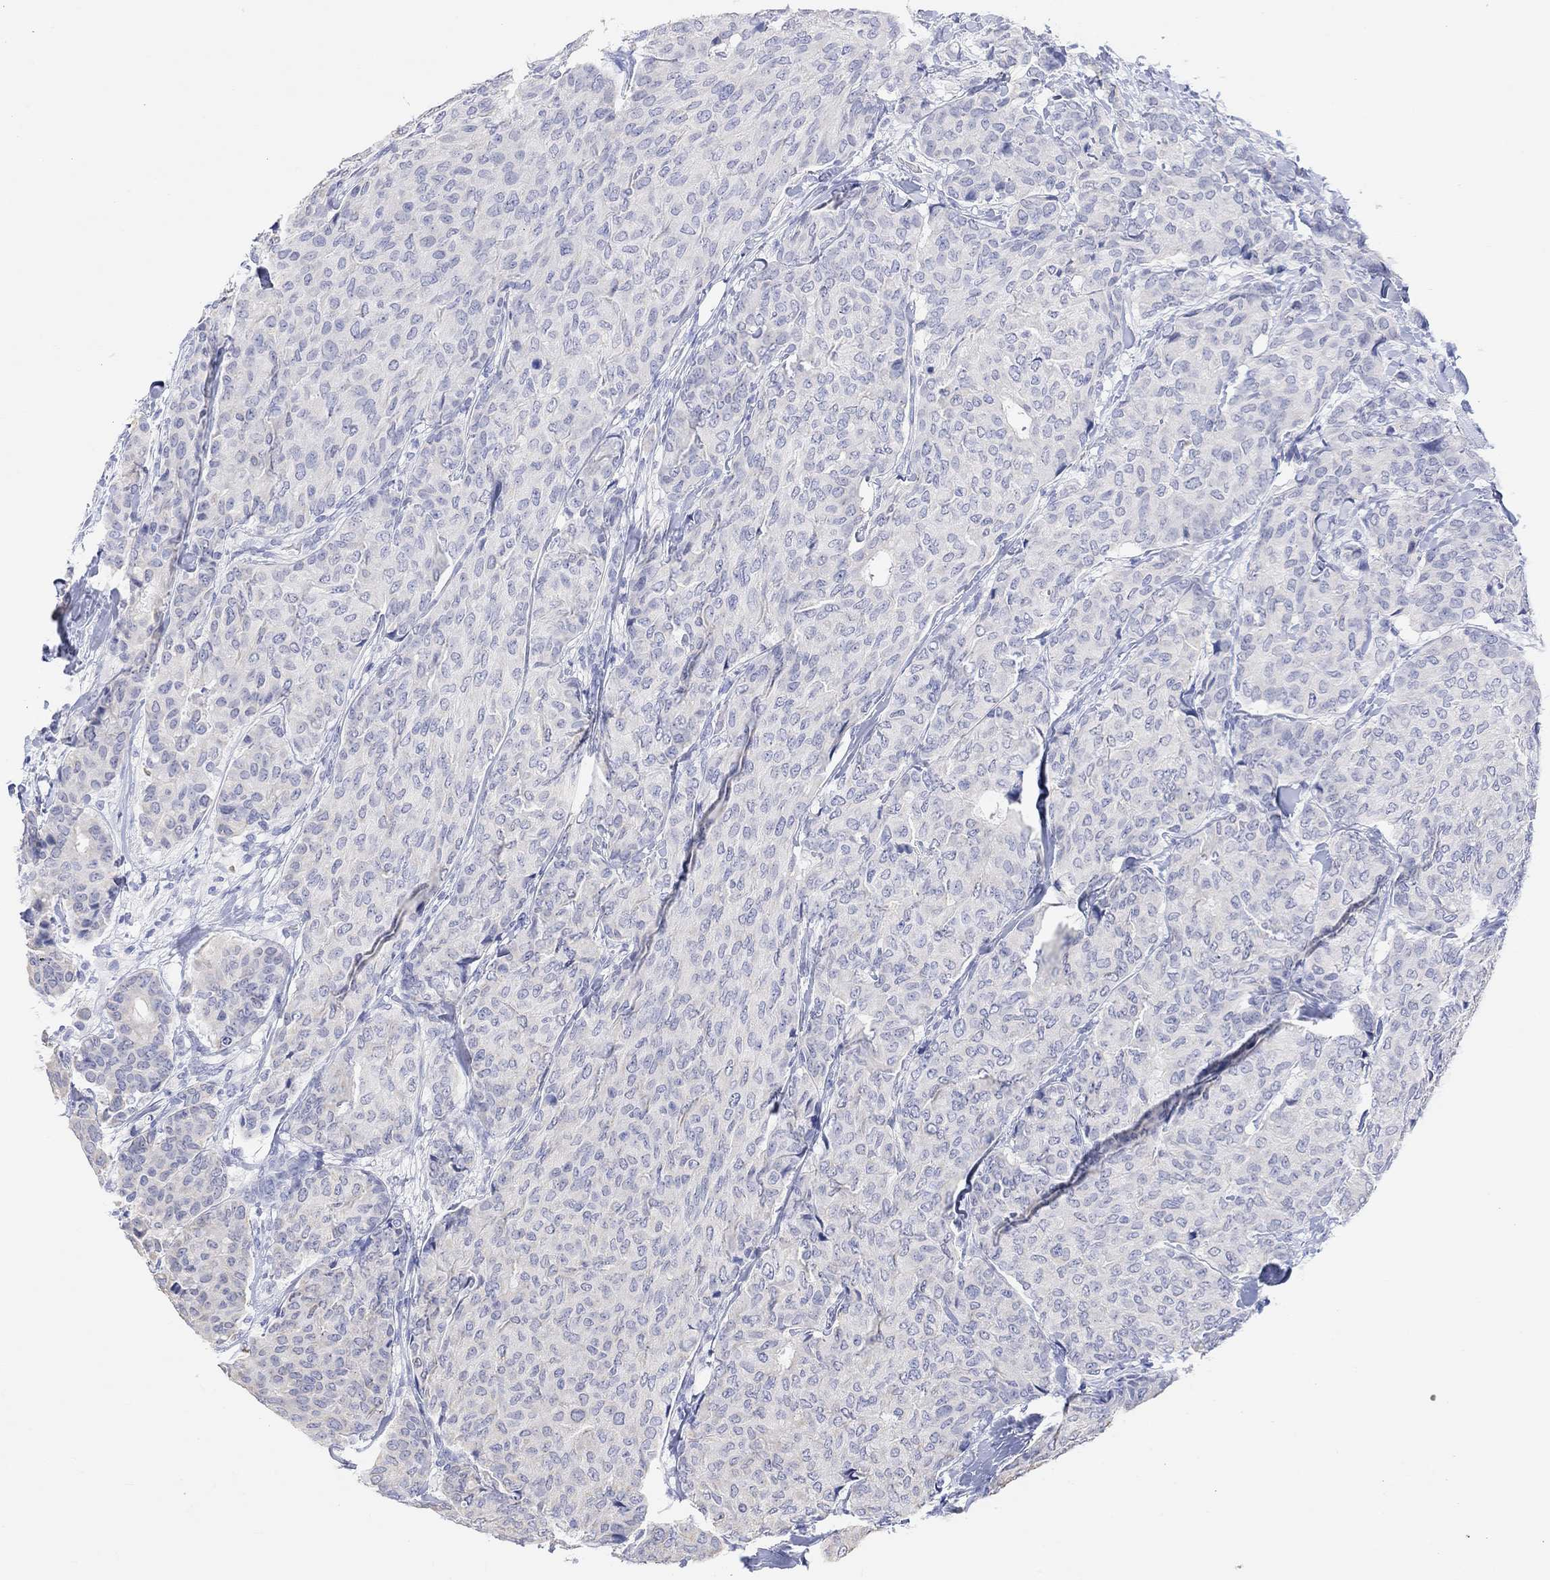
{"staining": {"intensity": "negative", "quantity": "none", "location": "none"}, "tissue": "breast cancer", "cell_type": "Tumor cells", "image_type": "cancer", "snomed": [{"axis": "morphology", "description": "Duct carcinoma"}, {"axis": "topography", "description": "Breast"}], "caption": "Infiltrating ductal carcinoma (breast) was stained to show a protein in brown. There is no significant positivity in tumor cells.", "gene": "TYR", "patient": {"sex": "female", "age": 75}}